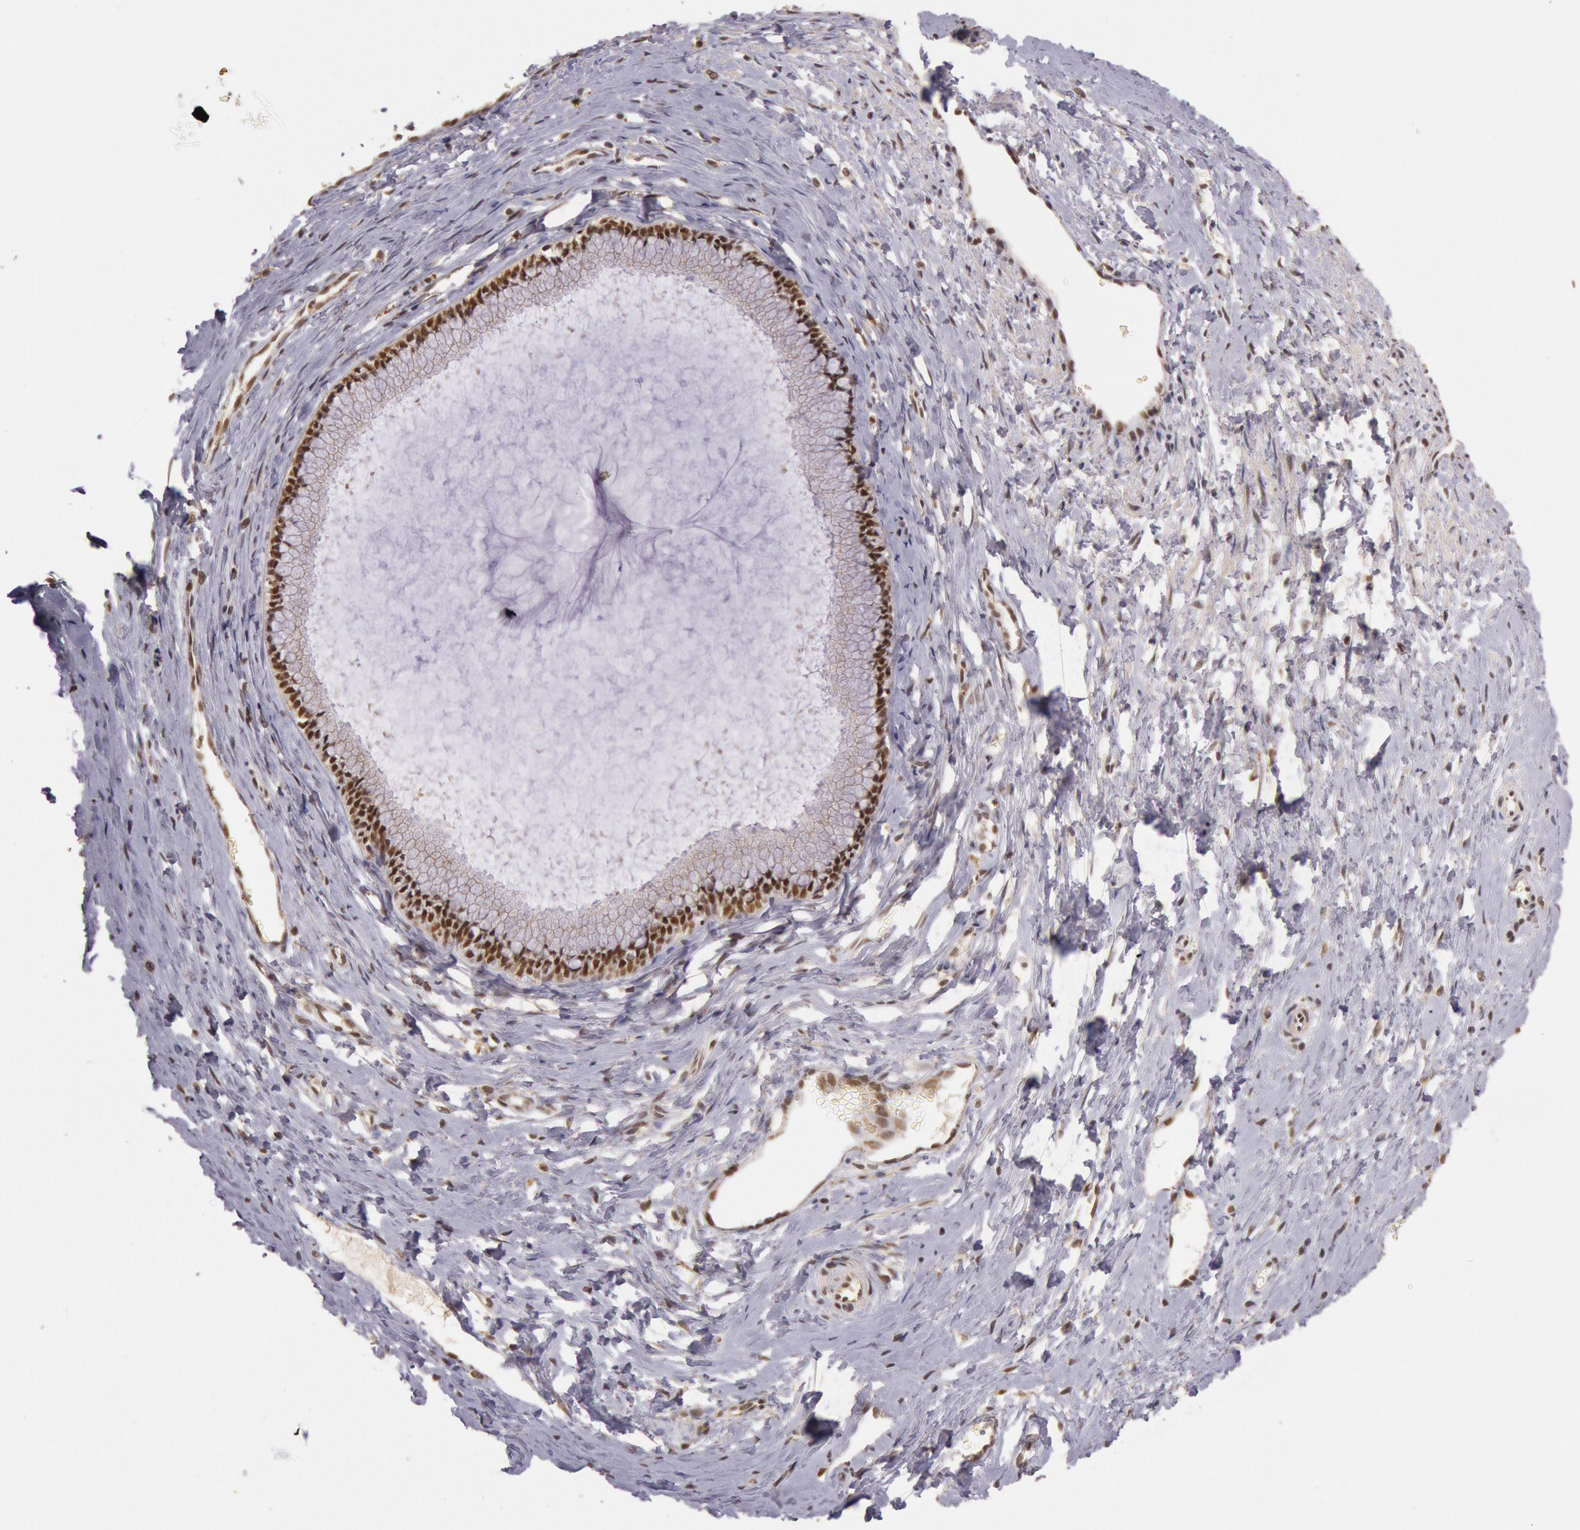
{"staining": {"intensity": "moderate", "quantity": ">75%", "location": "nuclear"}, "tissue": "cervix", "cell_type": "Glandular cells", "image_type": "normal", "snomed": [{"axis": "morphology", "description": "Normal tissue, NOS"}, {"axis": "topography", "description": "Cervix"}], "caption": "Protein staining of normal cervix displays moderate nuclear expression in about >75% of glandular cells. The protein is stained brown, and the nuclei are stained in blue (DAB IHC with brightfield microscopy, high magnification).", "gene": "LIG4", "patient": {"sex": "female", "age": 40}}